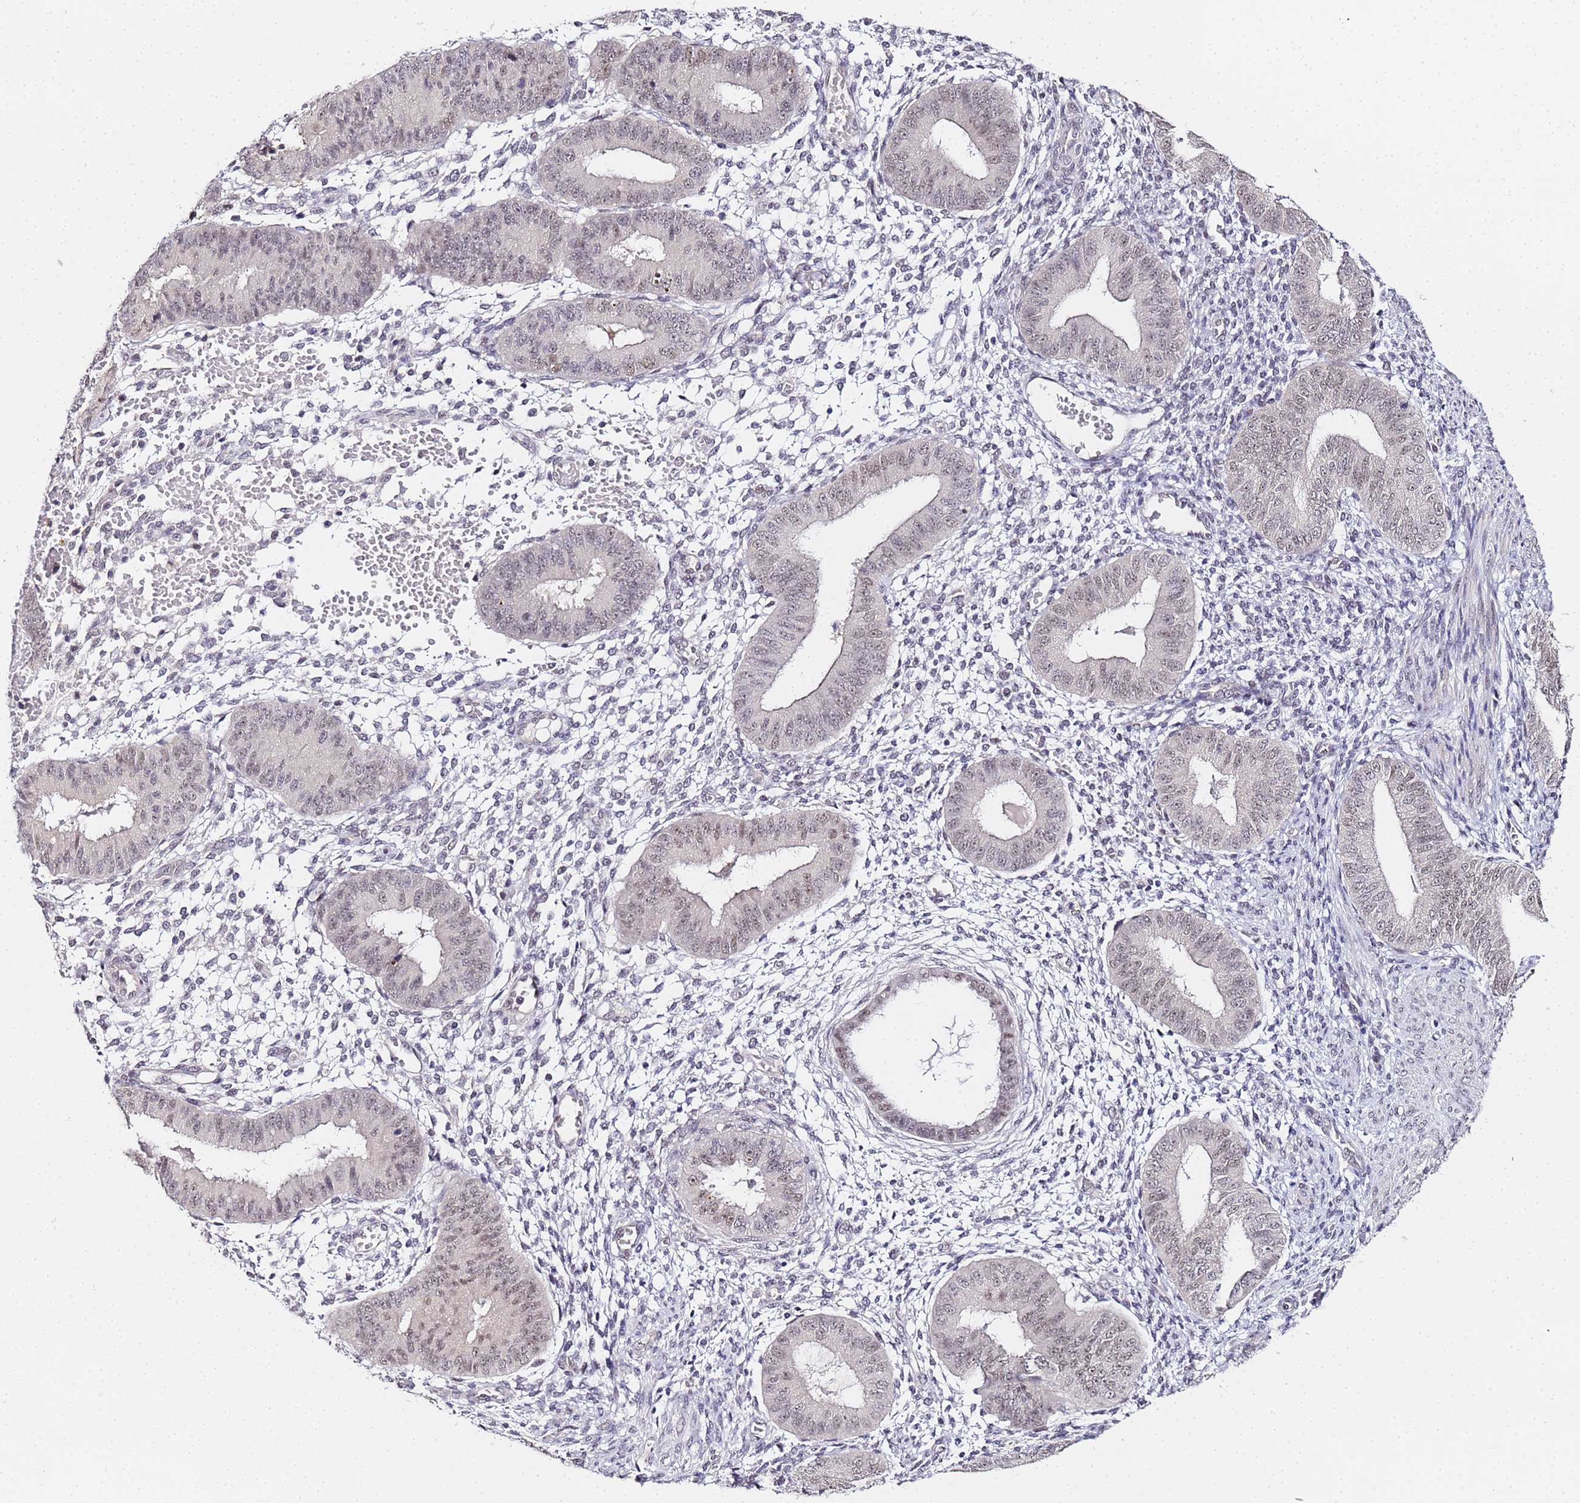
{"staining": {"intensity": "negative", "quantity": "none", "location": "none"}, "tissue": "endometrium", "cell_type": "Cells in endometrial stroma", "image_type": "normal", "snomed": [{"axis": "morphology", "description": "Normal tissue, NOS"}, {"axis": "topography", "description": "Endometrium"}], "caption": "Benign endometrium was stained to show a protein in brown. There is no significant expression in cells in endometrial stroma.", "gene": "LSM3", "patient": {"sex": "female", "age": 49}}